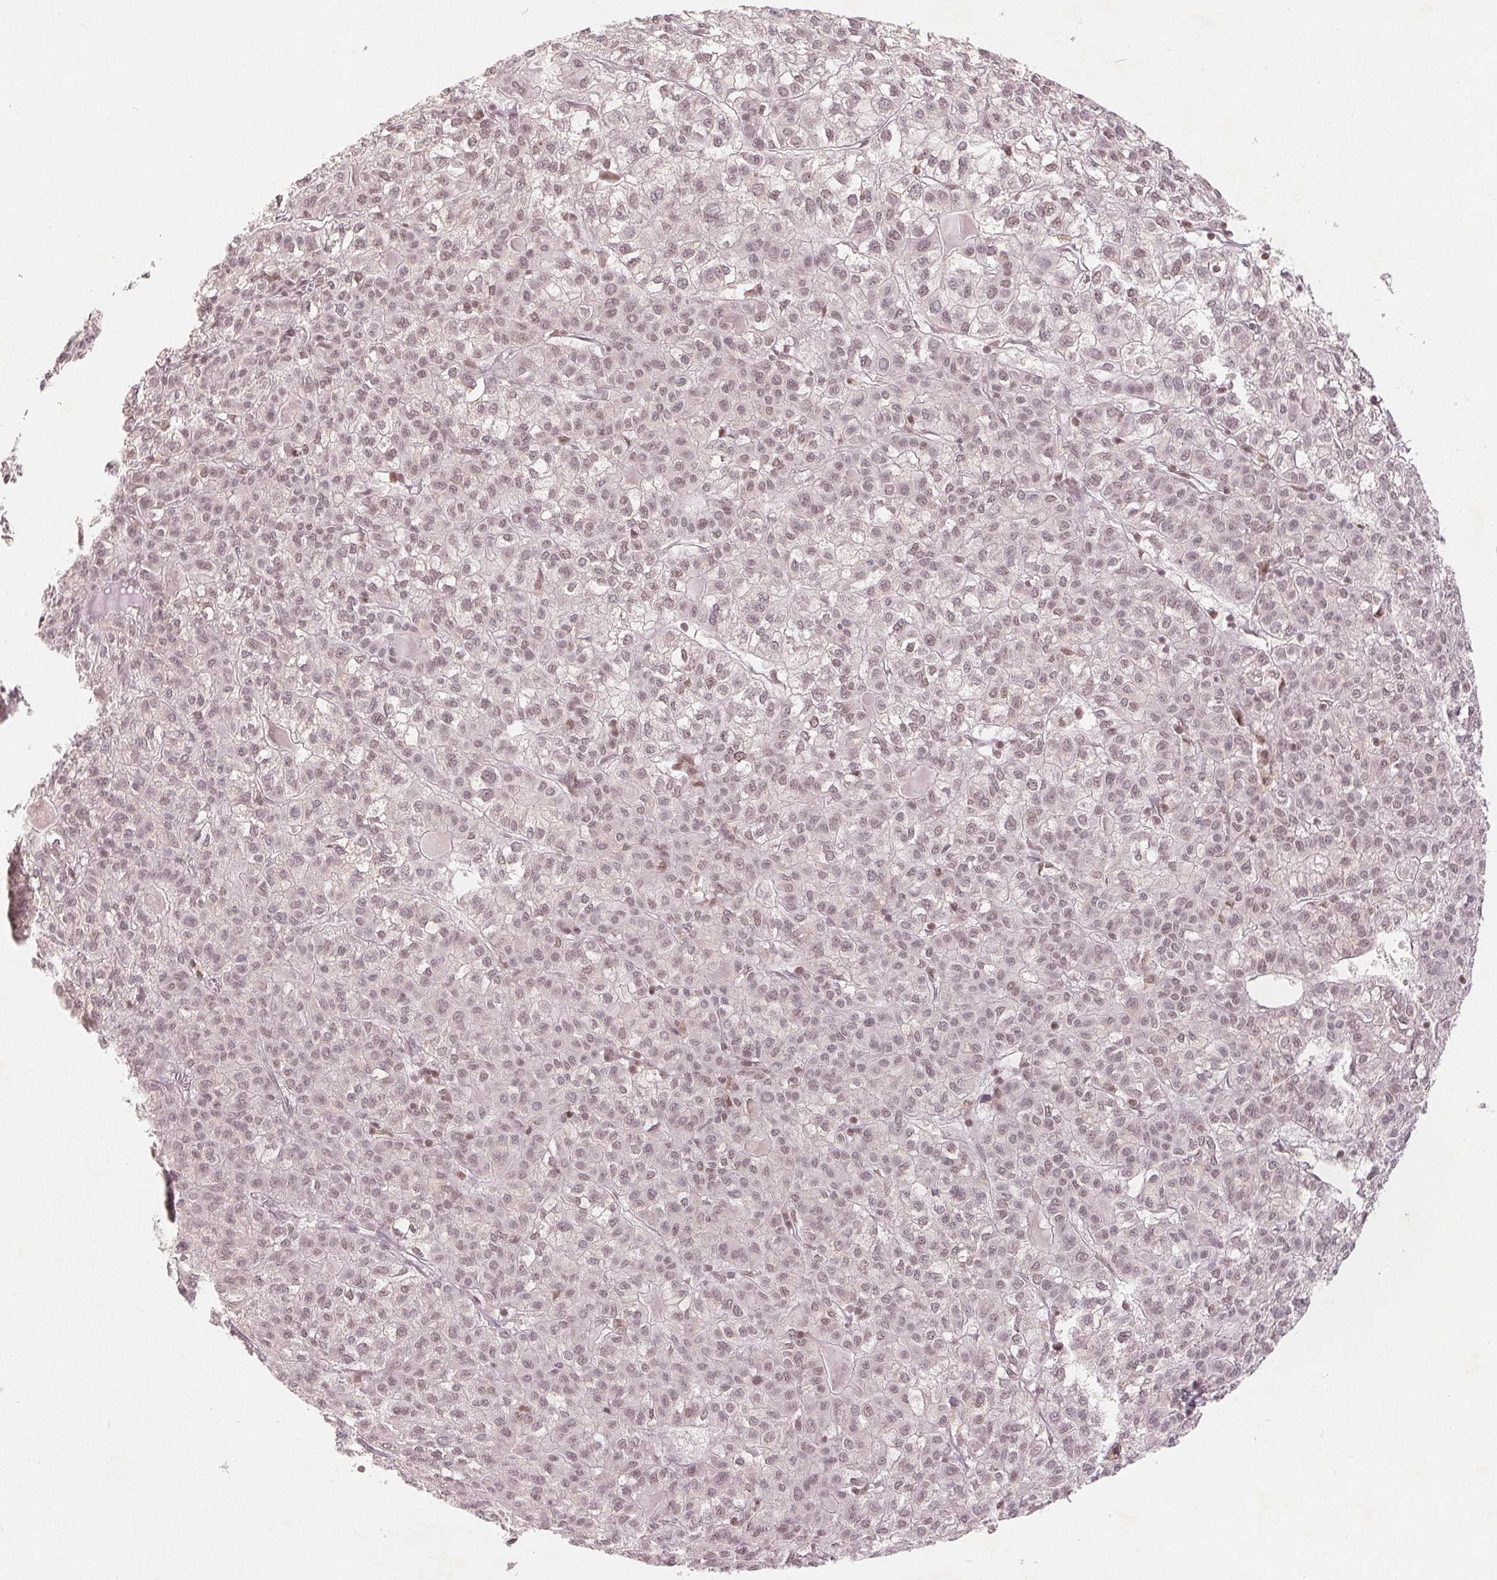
{"staining": {"intensity": "weak", "quantity": "25%-75%", "location": "nuclear"}, "tissue": "liver cancer", "cell_type": "Tumor cells", "image_type": "cancer", "snomed": [{"axis": "morphology", "description": "Carcinoma, Hepatocellular, NOS"}, {"axis": "topography", "description": "Liver"}], "caption": "Immunohistochemical staining of human liver cancer (hepatocellular carcinoma) shows low levels of weak nuclear staining in approximately 25%-75% of tumor cells.", "gene": "DEK", "patient": {"sex": "female", "age": 43}}